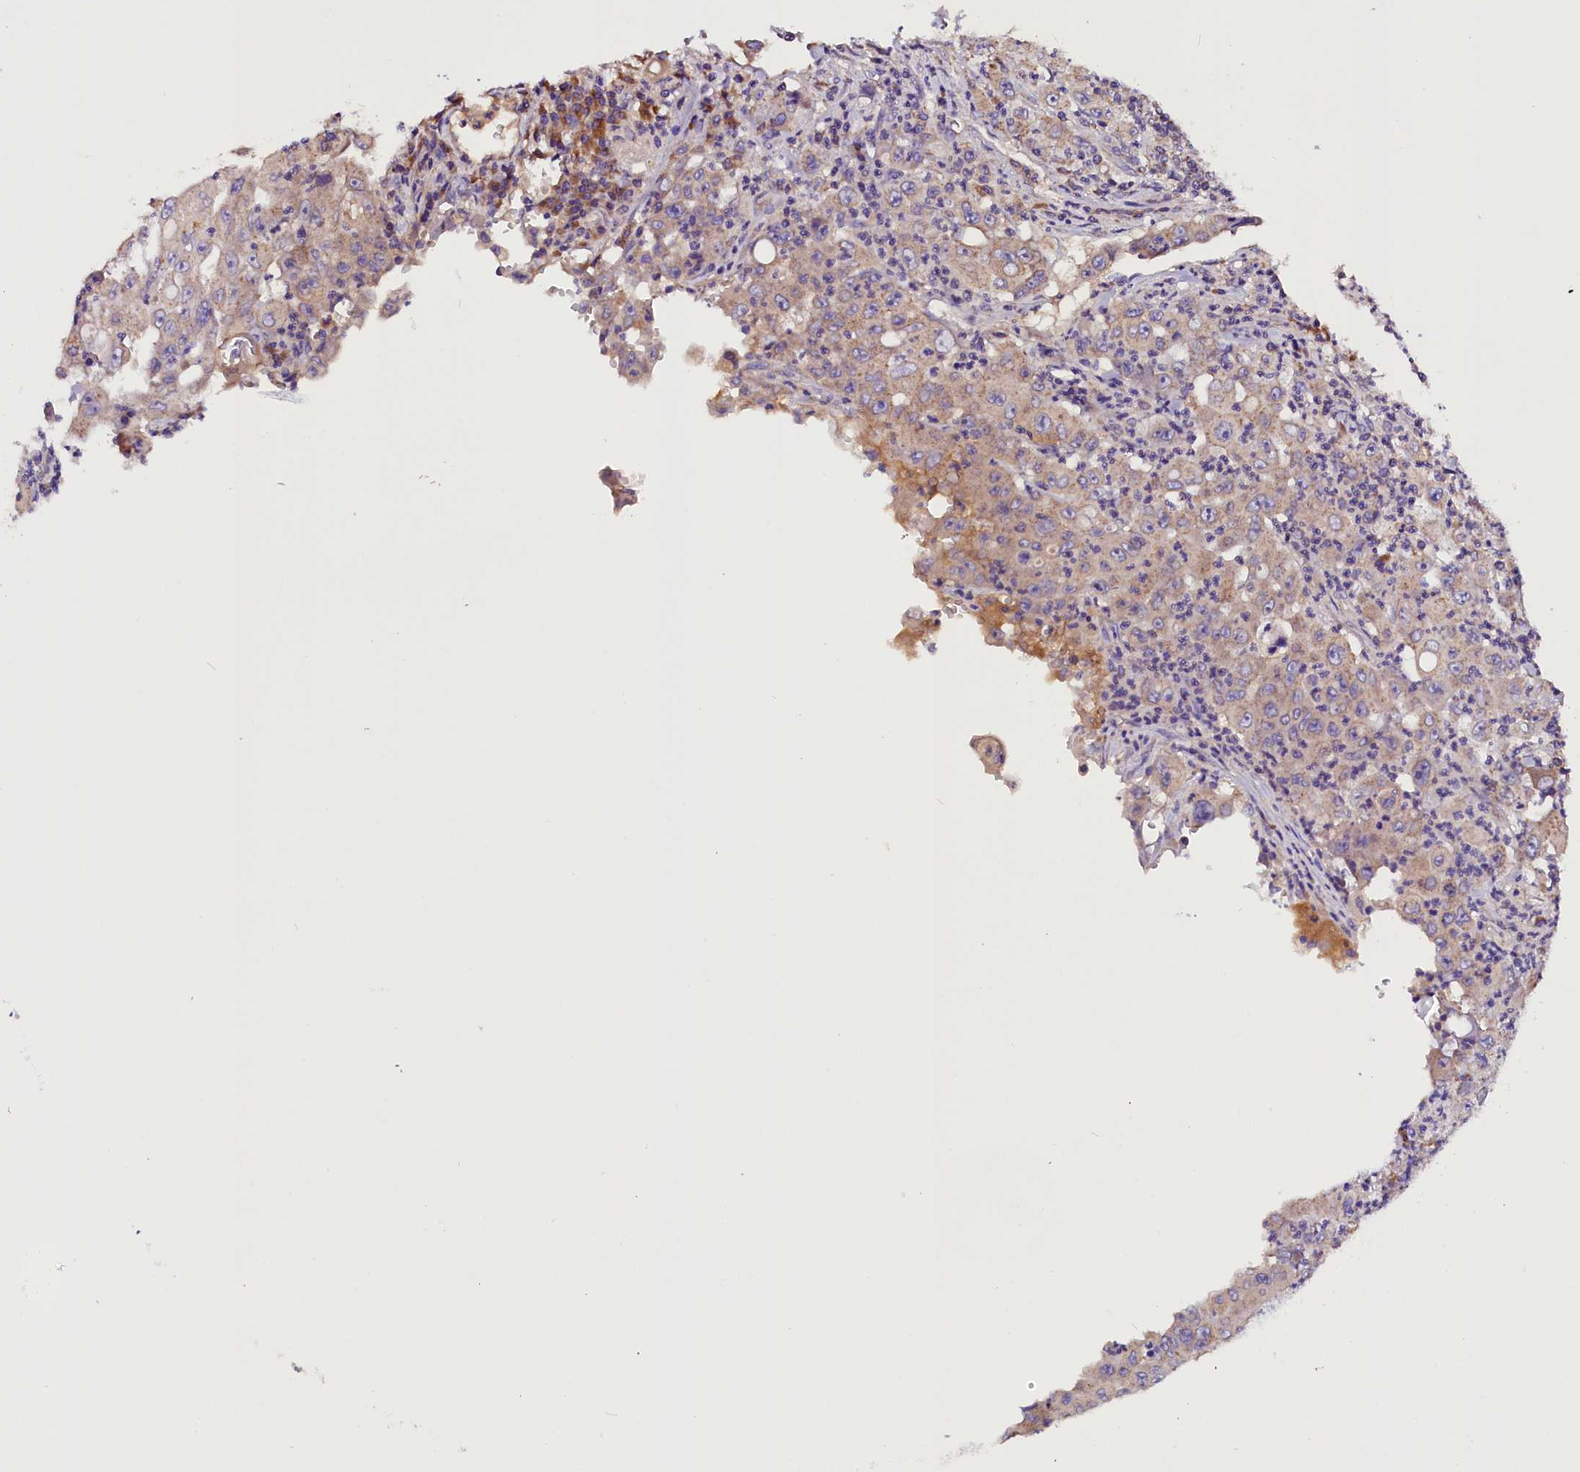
{"staining": {"intensity": "weak", "quantity": "25%-75%", "location": "cytoplasmic/membranous"}, "tissue": "colorectal cancer", "cell_type": "Tumor cells", "image_type": "cancer", "snomed": [{"axis": "morphology", "description": "Adenocarcinoma, NOS"}, {"axis": "topography", "description": "Colon"}], "caption": "Approximately 25%-75% of tumor cells in human adenocarcinoma (colorectal) demonstrate weak cytoplasmic/membranous protein expression as visualized by brown immunohistochemical staining.", "gene": "SIX5", "patient": {"sex": "male", "age": 51}}